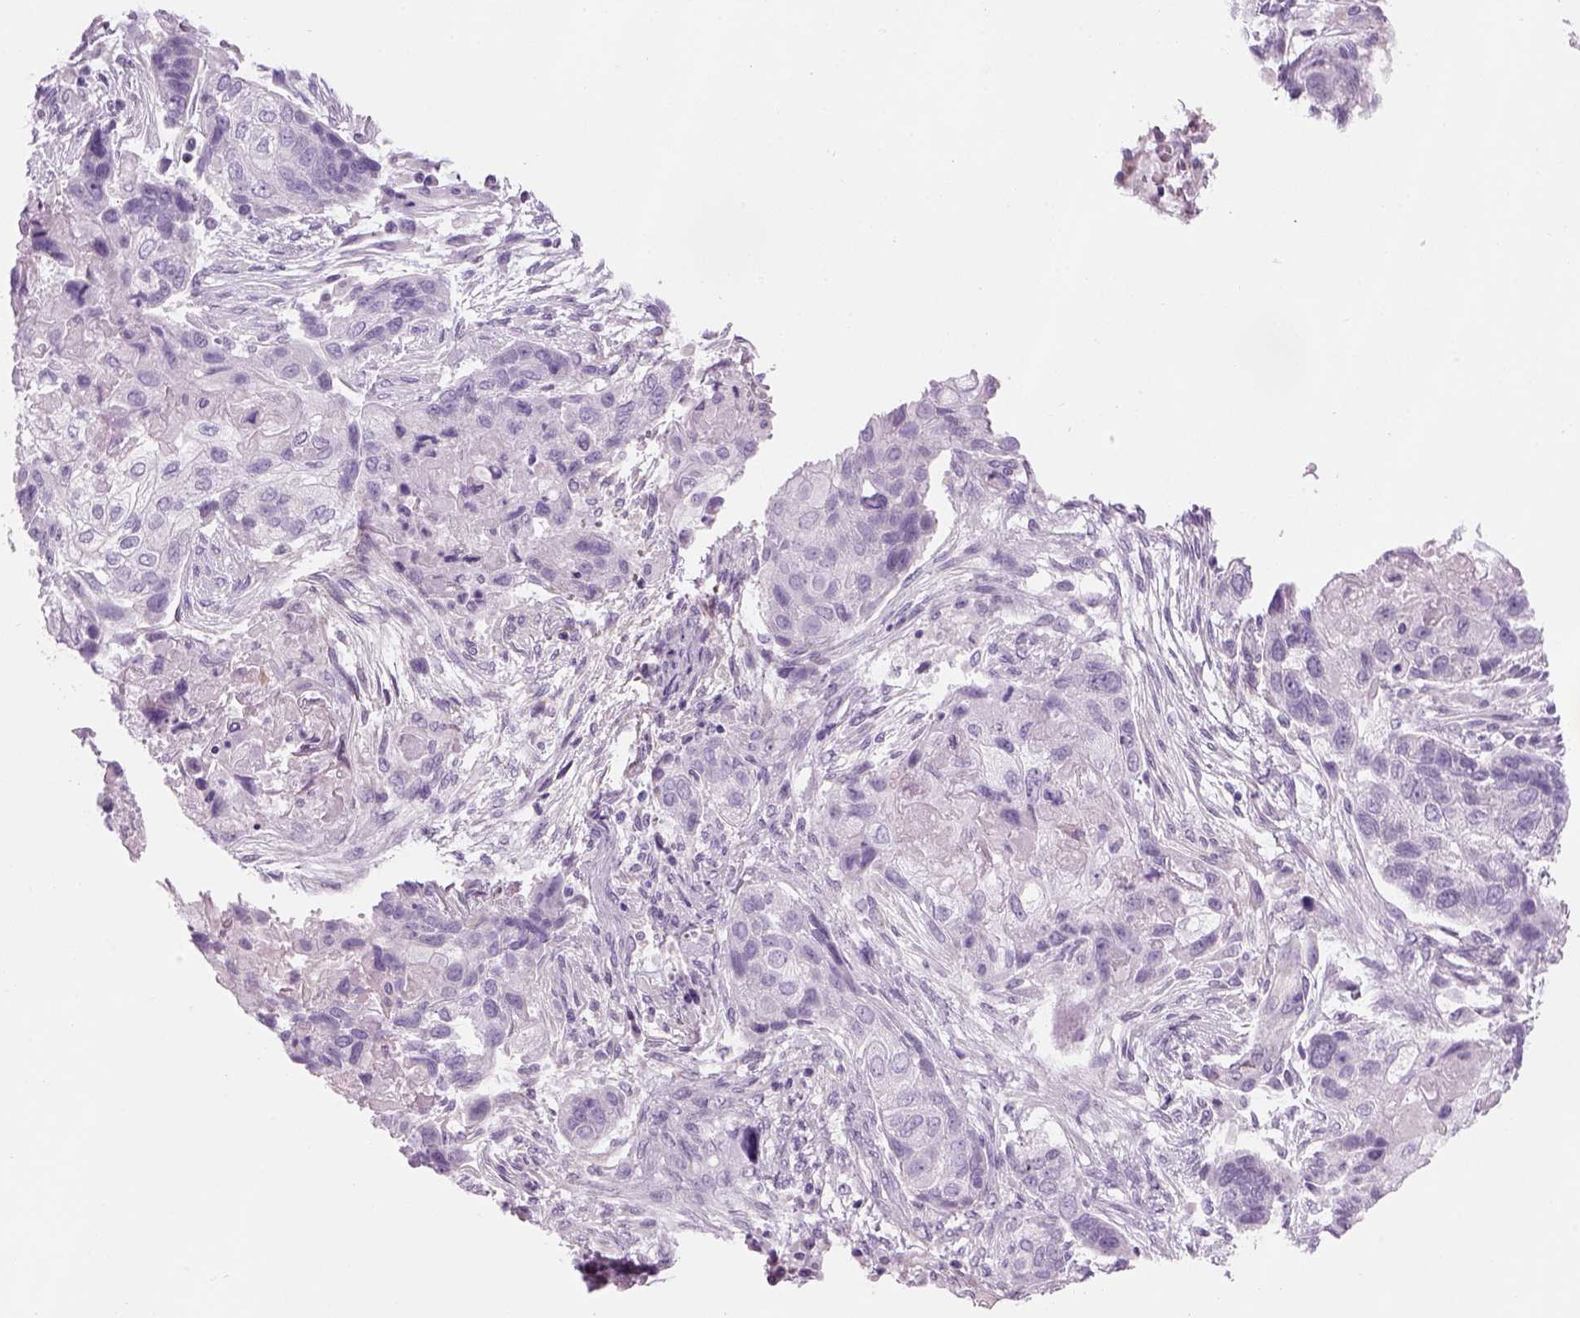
{"staining": {"intensity": "negative", "quantity": "none", "location": "none"}, "tissue": "lung cancer", "cell_type": "Tumor cells", "image_type": "cancer", "snomed": [{"axis": "morphology", "description": "Squamous cell carcinoma, NOS"}, {"axis": "topography", "description": "Lung"}], "caption": "This is a photomicrograph of immunohistochemistry staining of squamous cell carcinoma (lung), which shows no expression in tumor cells.", "gene": "KCNMB4", "patient": {"sex": "male", "age": 69}}